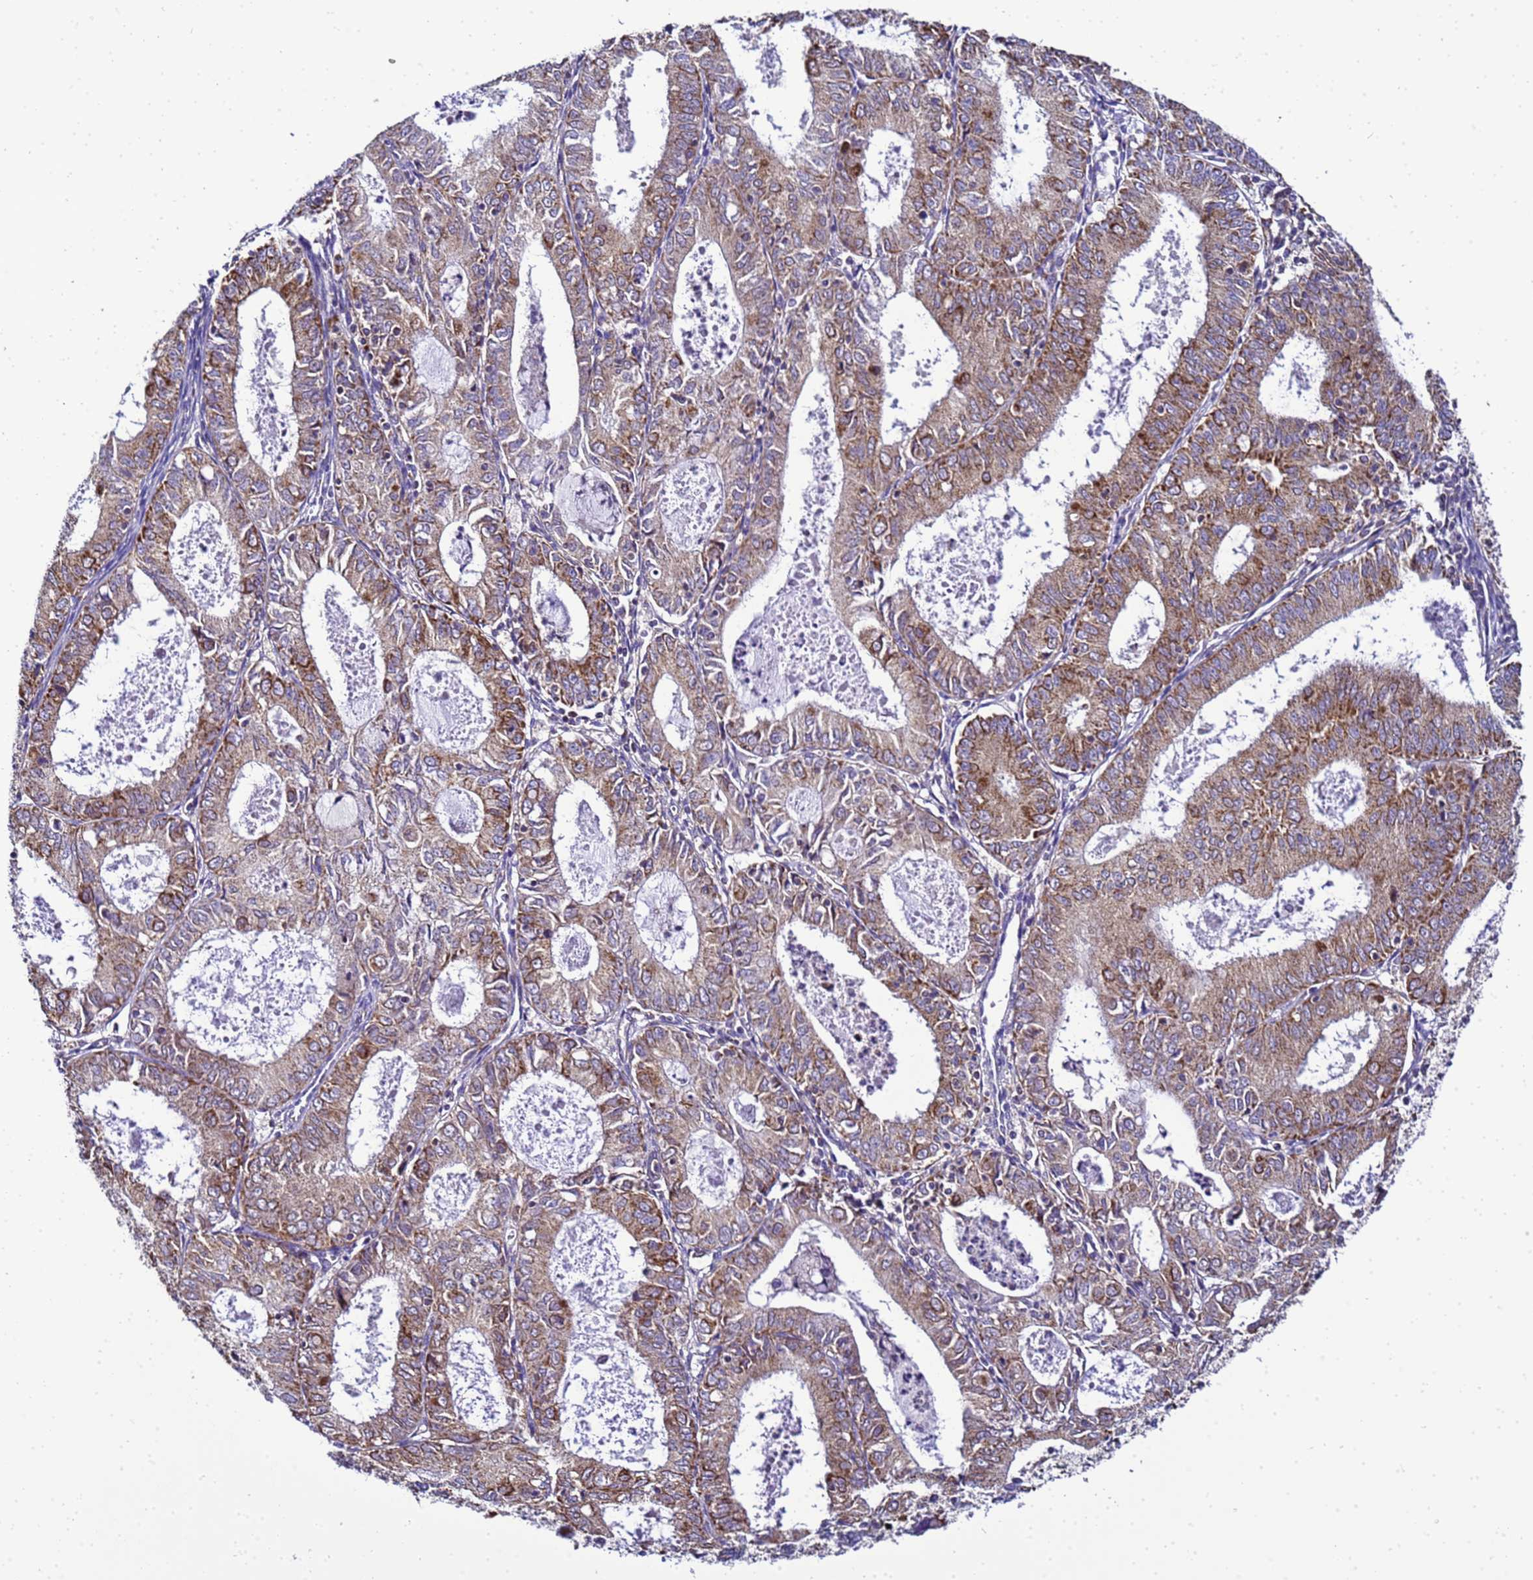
{"staining": {"intensity": "moderate", "quantity": ">75%", "location": "cytoplasmic/membranous"}, "tissue": "endometrial cancer", "cell_type": "Tumor cells", "image_type": "cancer", "snomed": [{"axis": "morphology", "description": "Adenocarcinoma, NOS"}, {"axis": "topography", "description": "Endometrium"}], "caption": "Tumor cells show moderate cytoplasmic/membranous staining in about >75% of cells in endometrial adenocarcinoma.", "gene": "HIGD2A", "patient": {"sex": "female", "age": 57}}